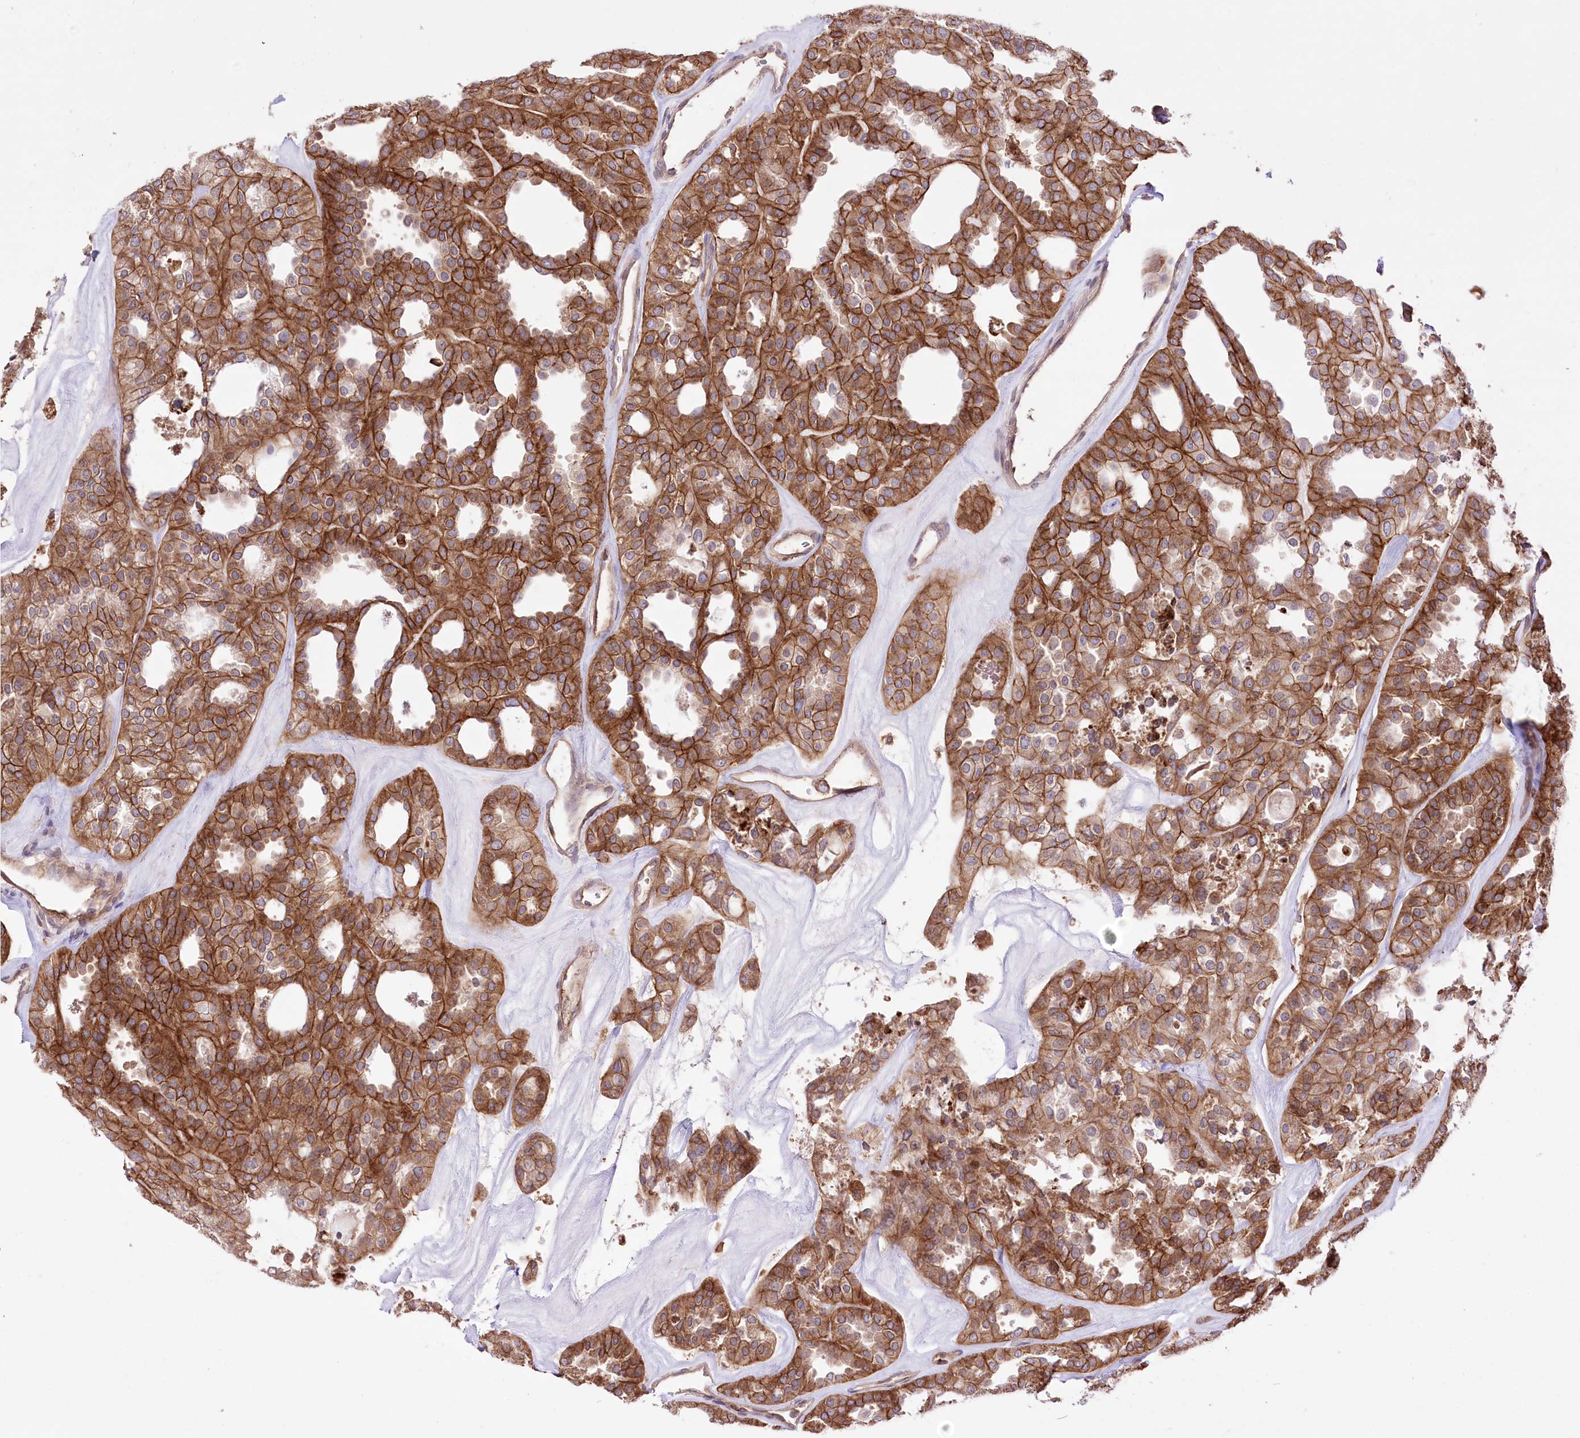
{"staining": {"intensity": "strong", "quantity": ">75%", "location": "cytoplasmic/membranous"}, "tissue": "thyroid cancer", "cell_type": "Tumor cells", "image_type": "cancer", "snomed": [{"axis": "morphology", "description": "Follicular adenoma carcinoma, NOS"}, {"axis": "topography", "description": "Thyroid gland"}], "caption": "Strong cytoplasmic/membranous protein staining is present in about >75% of tumor cells in thyroid follicular adenoma carcinoma. (DAB (3,3'-diaminobenzidine) IHC, brown staining for protein, blue staining for nuclei).", "gene": "XYLB", "patient": {"sex": "male", "age": 75}}